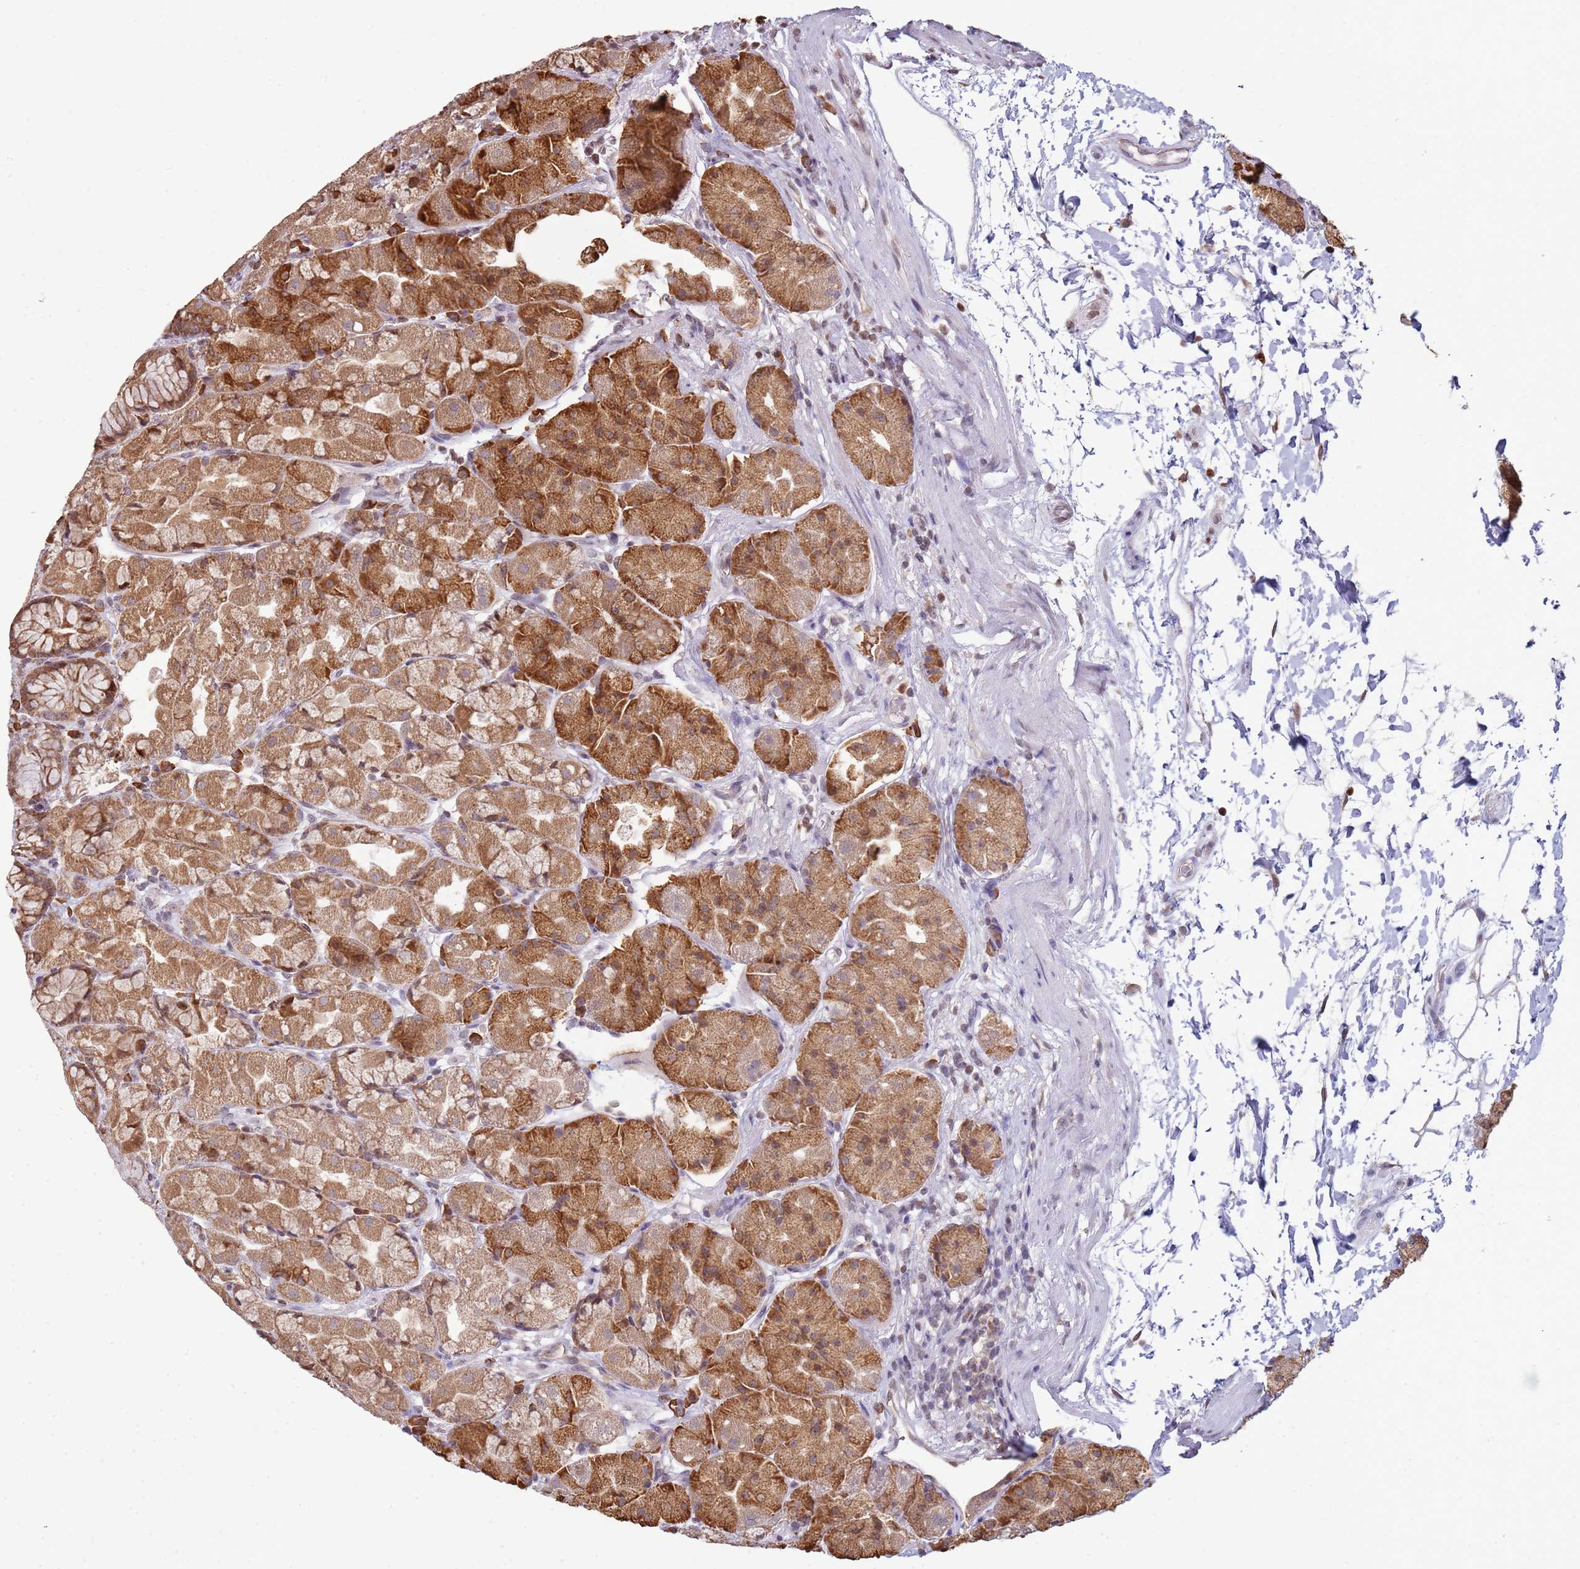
{"staining": {"intensity": "strong", "quantity": ">75%", "location": "cytoplasmic/membranous"}, "tissue": "stomach", "cell_type": "Glandular cells", "image_type": "normal", "snomed": [{"axis": "morphology", "description": "Normal tissue, NOS"}, {"axis": "topography", "description": "Stomach"}], "caption": "A high-resolution micrograph shows immunohistochemistry (IHC) staining of unremarkable stomach, which exhibits strong cytoplasmic/membranous staining in approximately >75% of glandular cells. (Stains: DAB in brown, nuclei in blue, Microscopy: brightfield microscopy at high magnification).", "gene": "SCAF1", "patient": {"sex": "male", "age": 57}}